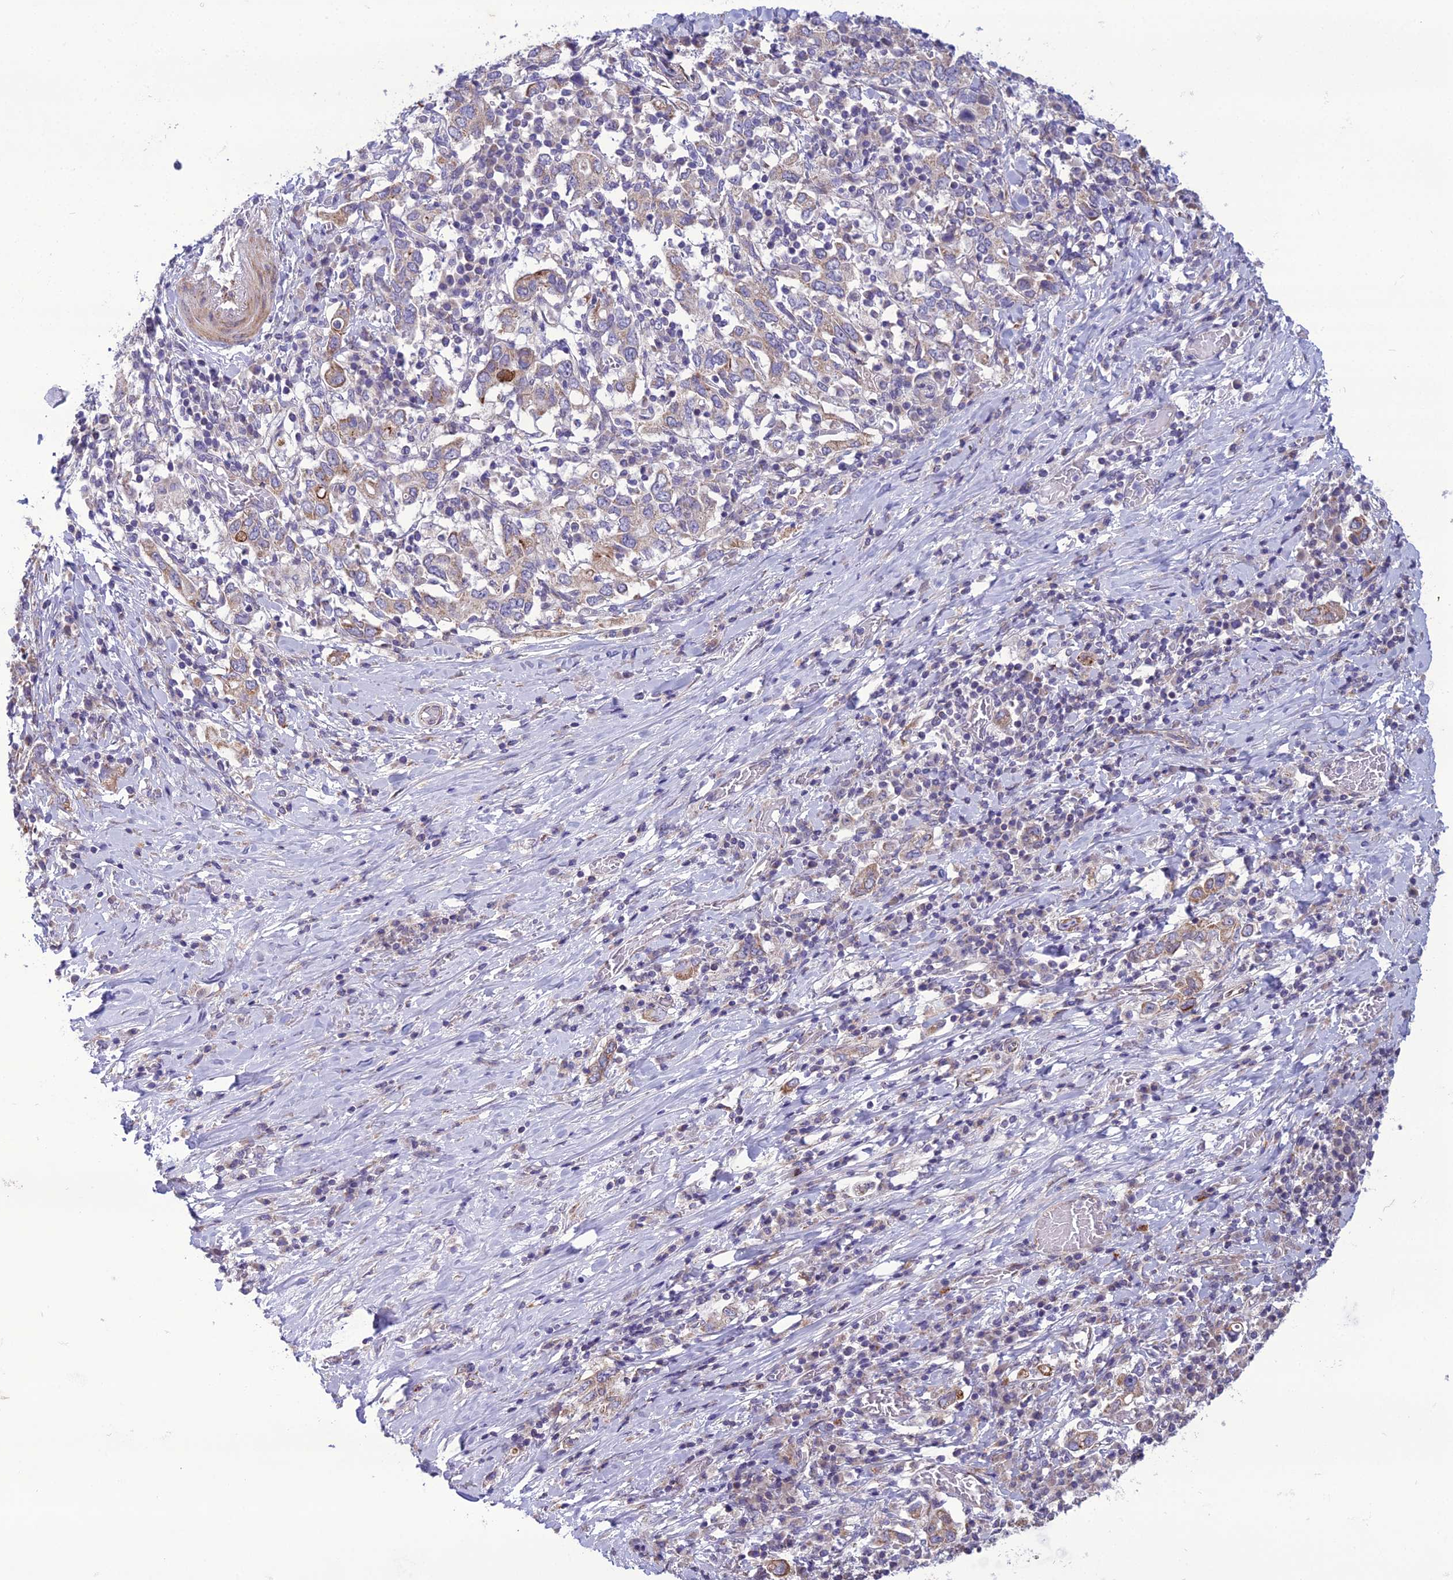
{"staining": {"intensity": "moderate", "quantity": "<25%", "location": "cytoplasmic/membranous"}, "tissue": "stomach cancer", "cell_type": "Tumor cells", "image_type": "cancer", "snomed": [{"axis": "morphology", "description": "Adenocarcinoma, NOS"}, {"axis": "topography", "description": "Stomach, upper"}, {"axis": "topography", "description": "Stomach"}], "caption": "About <25% of tumor cells in stomach cancer (adenocarcinoma) show moderate cytoplasmic/membranous protein positivity as visualized by brown immunohistochemical staining.", "gene": "NODAL", "patient": {"sex": "male", "age": 62}}